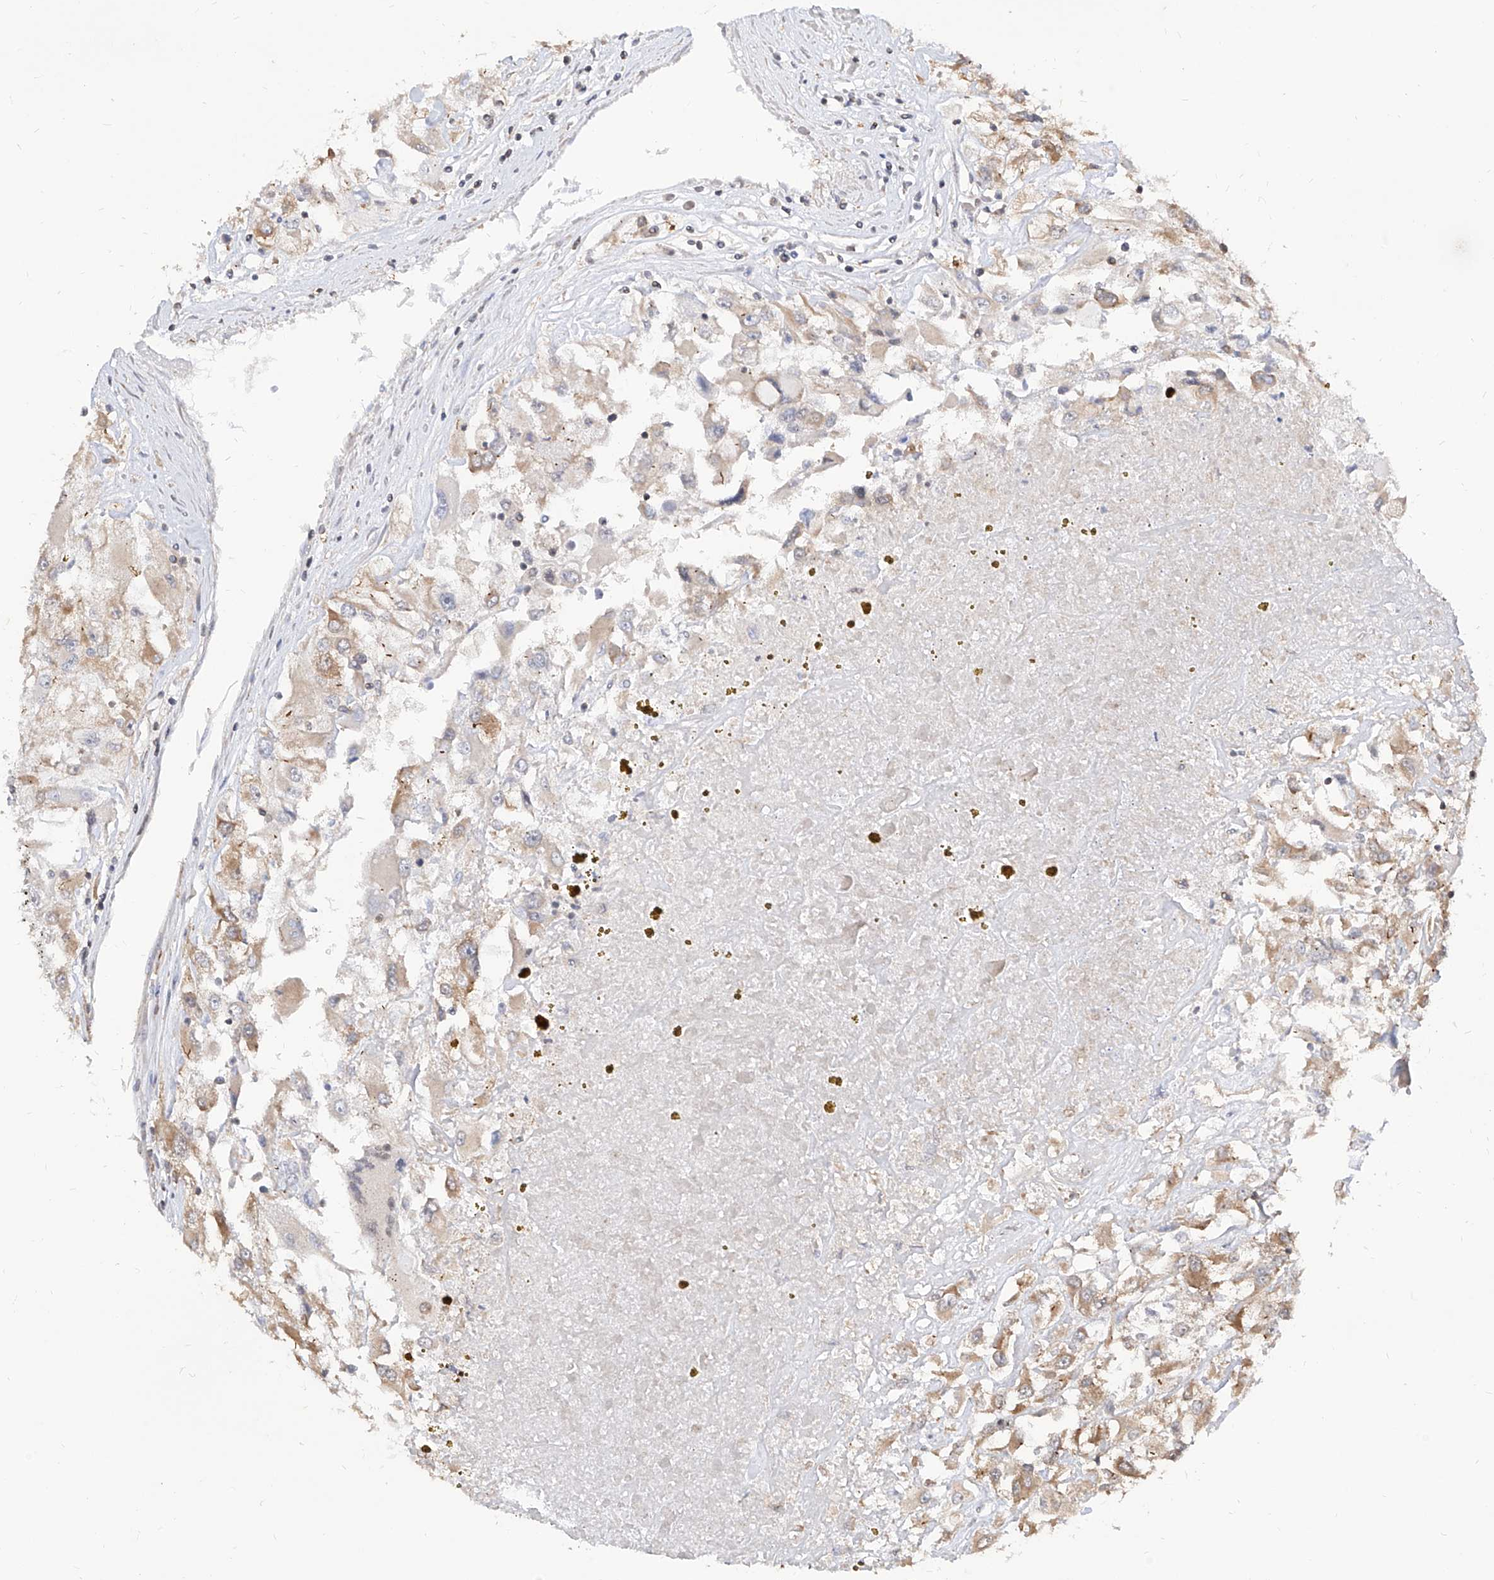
{"staining": {"intensity": "weak", "quantity": "25%-75%", "location": "cytoplasmic/membranous"}, "tissue": "renal cancer", "cell_type": "Tumor cells", "image_type": "cancer", "snomed": [{"axis": "morphology", "description": "Adenocarcinoma, NOS"}, {"axis": "topography", "description": "Kidney"}], "caption": "About 25%-75% of tumor cells in human renal cancer display weak cytoplasmic/membranous protein positivity as visualized by brown immunohistochemical staining.", "gene": "C8orf82", "patient": {"sex": "female", "age": 52}}